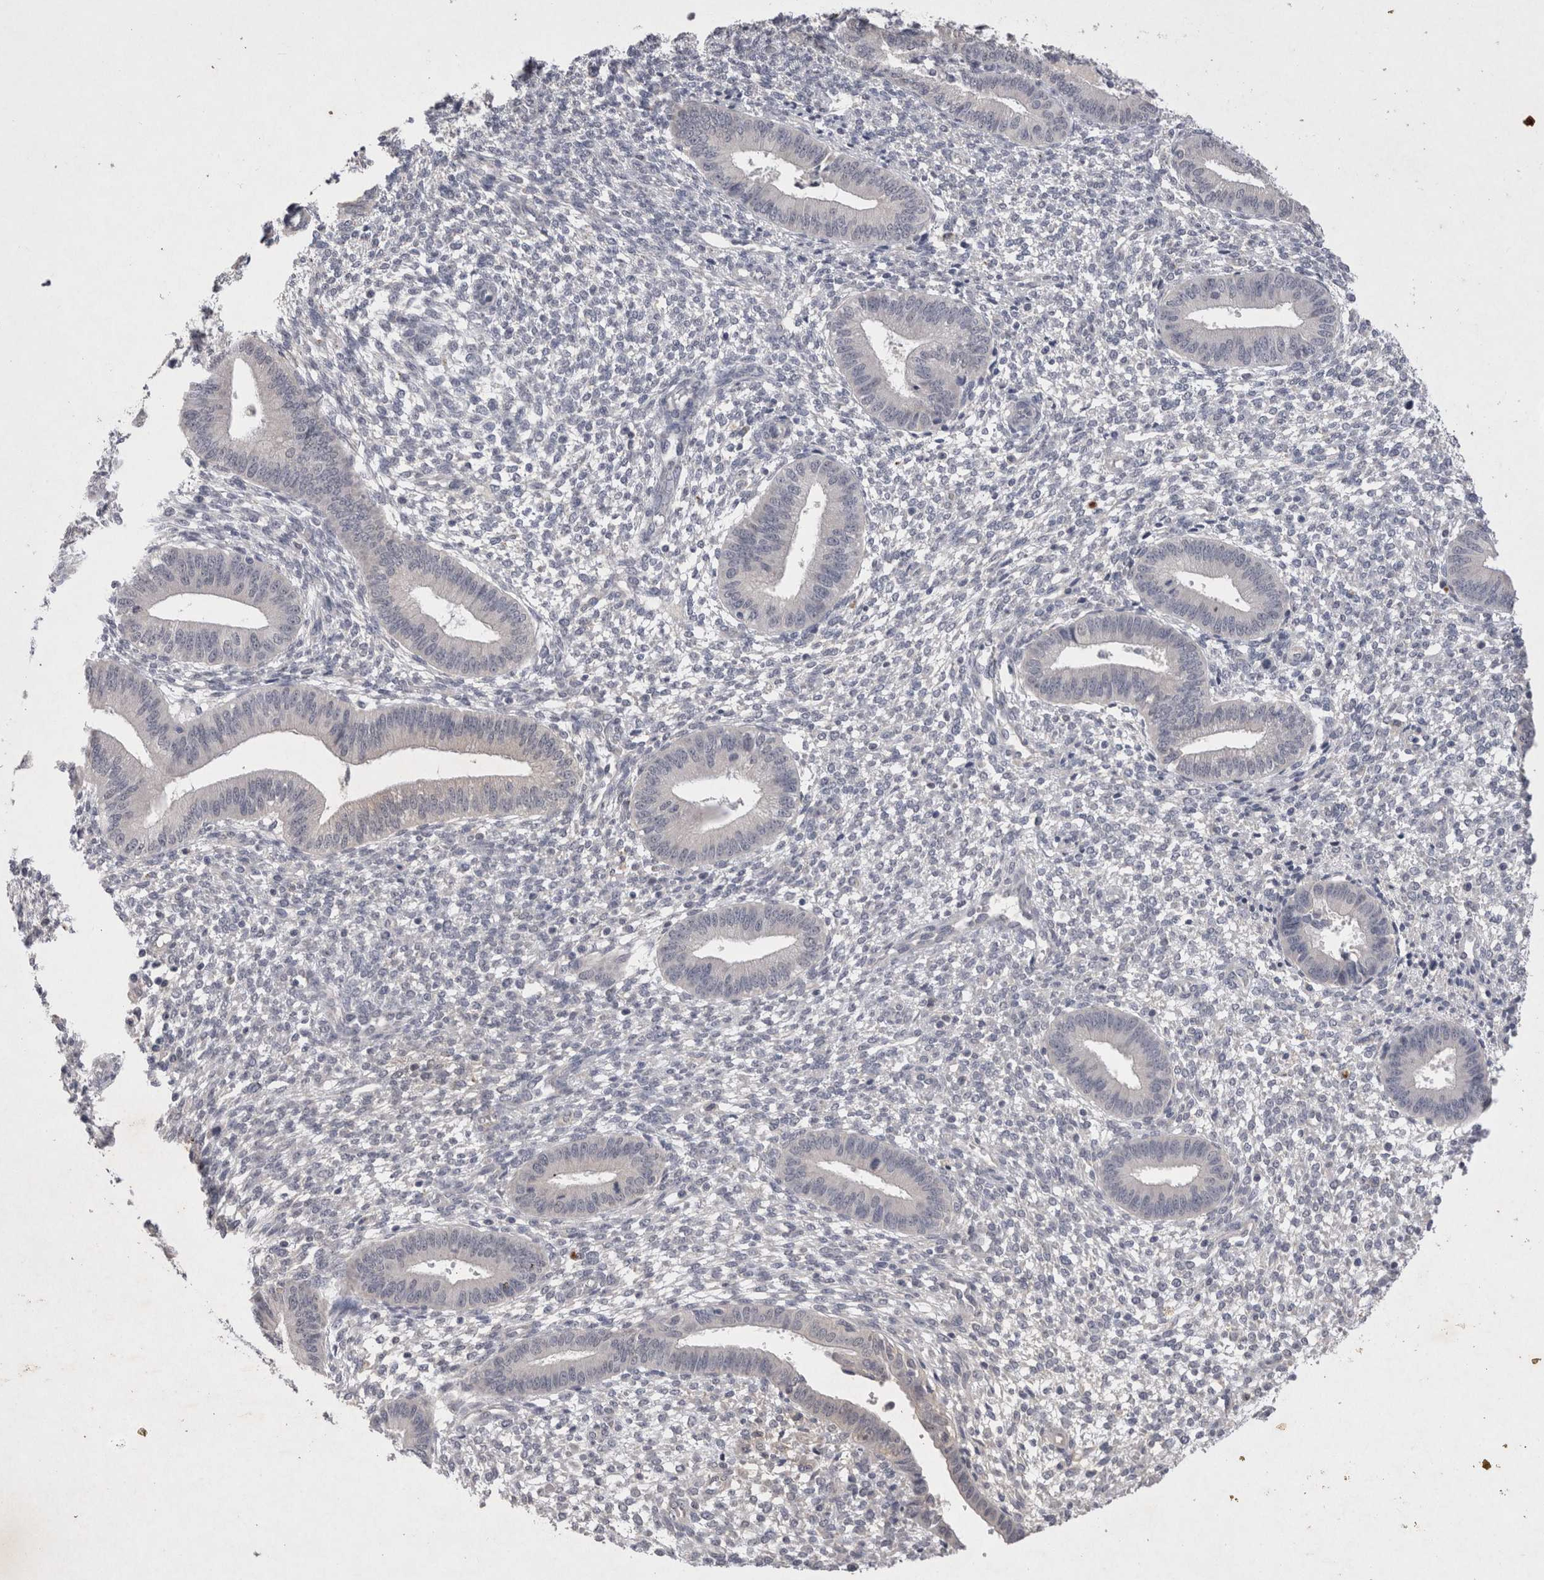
{"staining": {"intensity": "negative", "quantity": "none", "location": "none"}, "tissue": "endometrium", "cell_type": "Cells in endometrial stroma", "image_type": "normal", "snomed": [{"axis": "morphology", "description": "Normal tissue, NOS"}, {"axis": "topography", "description": "Endometrium"}], "caption": "Immunohistochemical staining of unremarkable endometrium demonstrates no significant positivity in cells in endometrial stroma.", "gene": "RASSF3", "patient": {"sex": "female", "age": 46}}